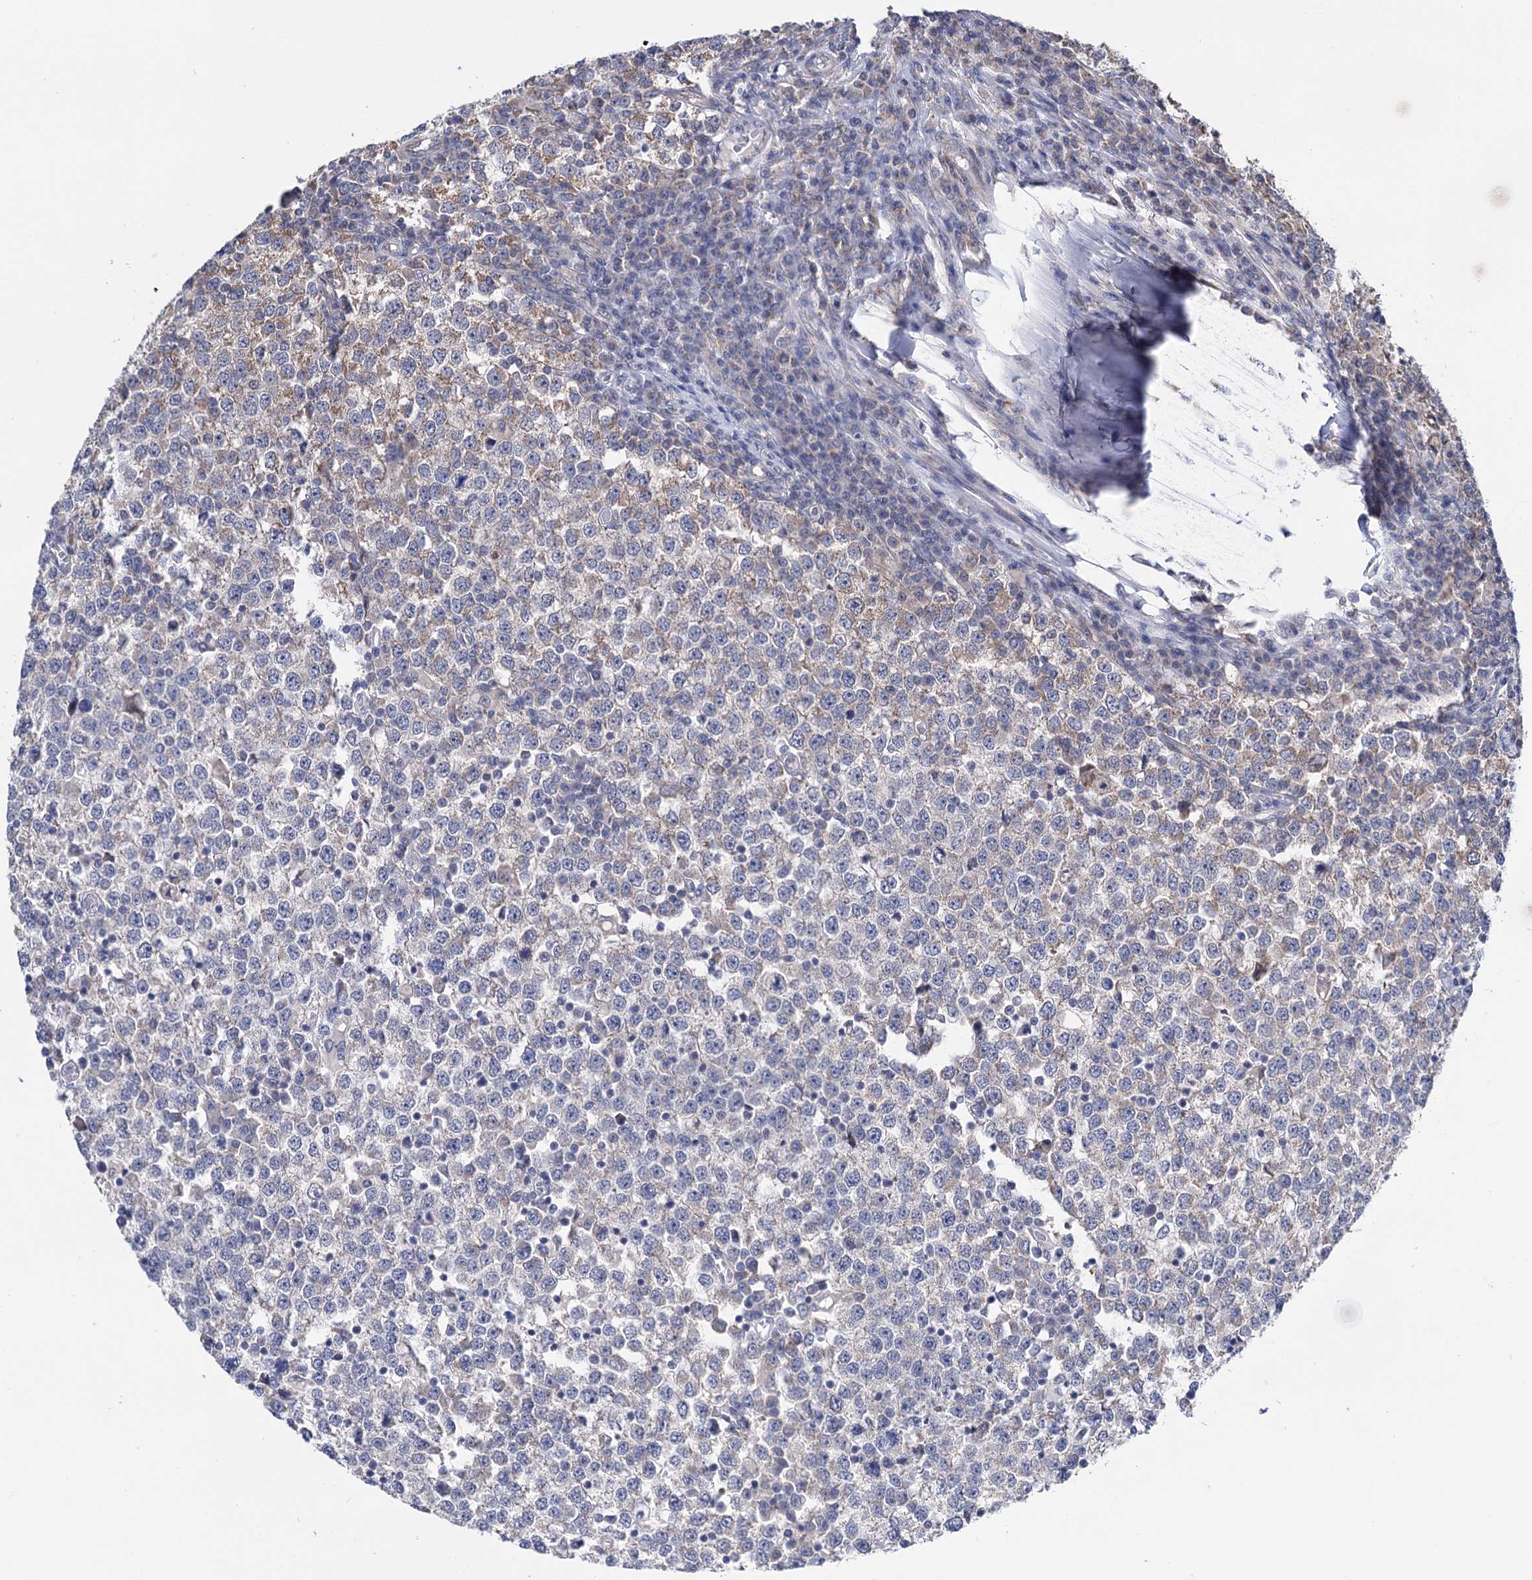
{"staining": {"intensity": "strong", "quantity": "<25%", "location": "cytoplasmic/membranous"}, "tissue": "testis cancer", "cell_type": "Tumor cells", "image_type": "cancer", "snomed": [{"axis": "morphology", "description": "Seminoma, NOS"}, {"axis": "topography", "description": "Testis"}], "caption": "IHC of testis seminoma displays medium levels of strong cytoplasmic/membranous positivity in about <25% of tumor cells. (DAB = brown stain, brightfield microscopy at high magnification).", "gene": "SUCLA2", "patient": {"sex": "male", "age": 65}}